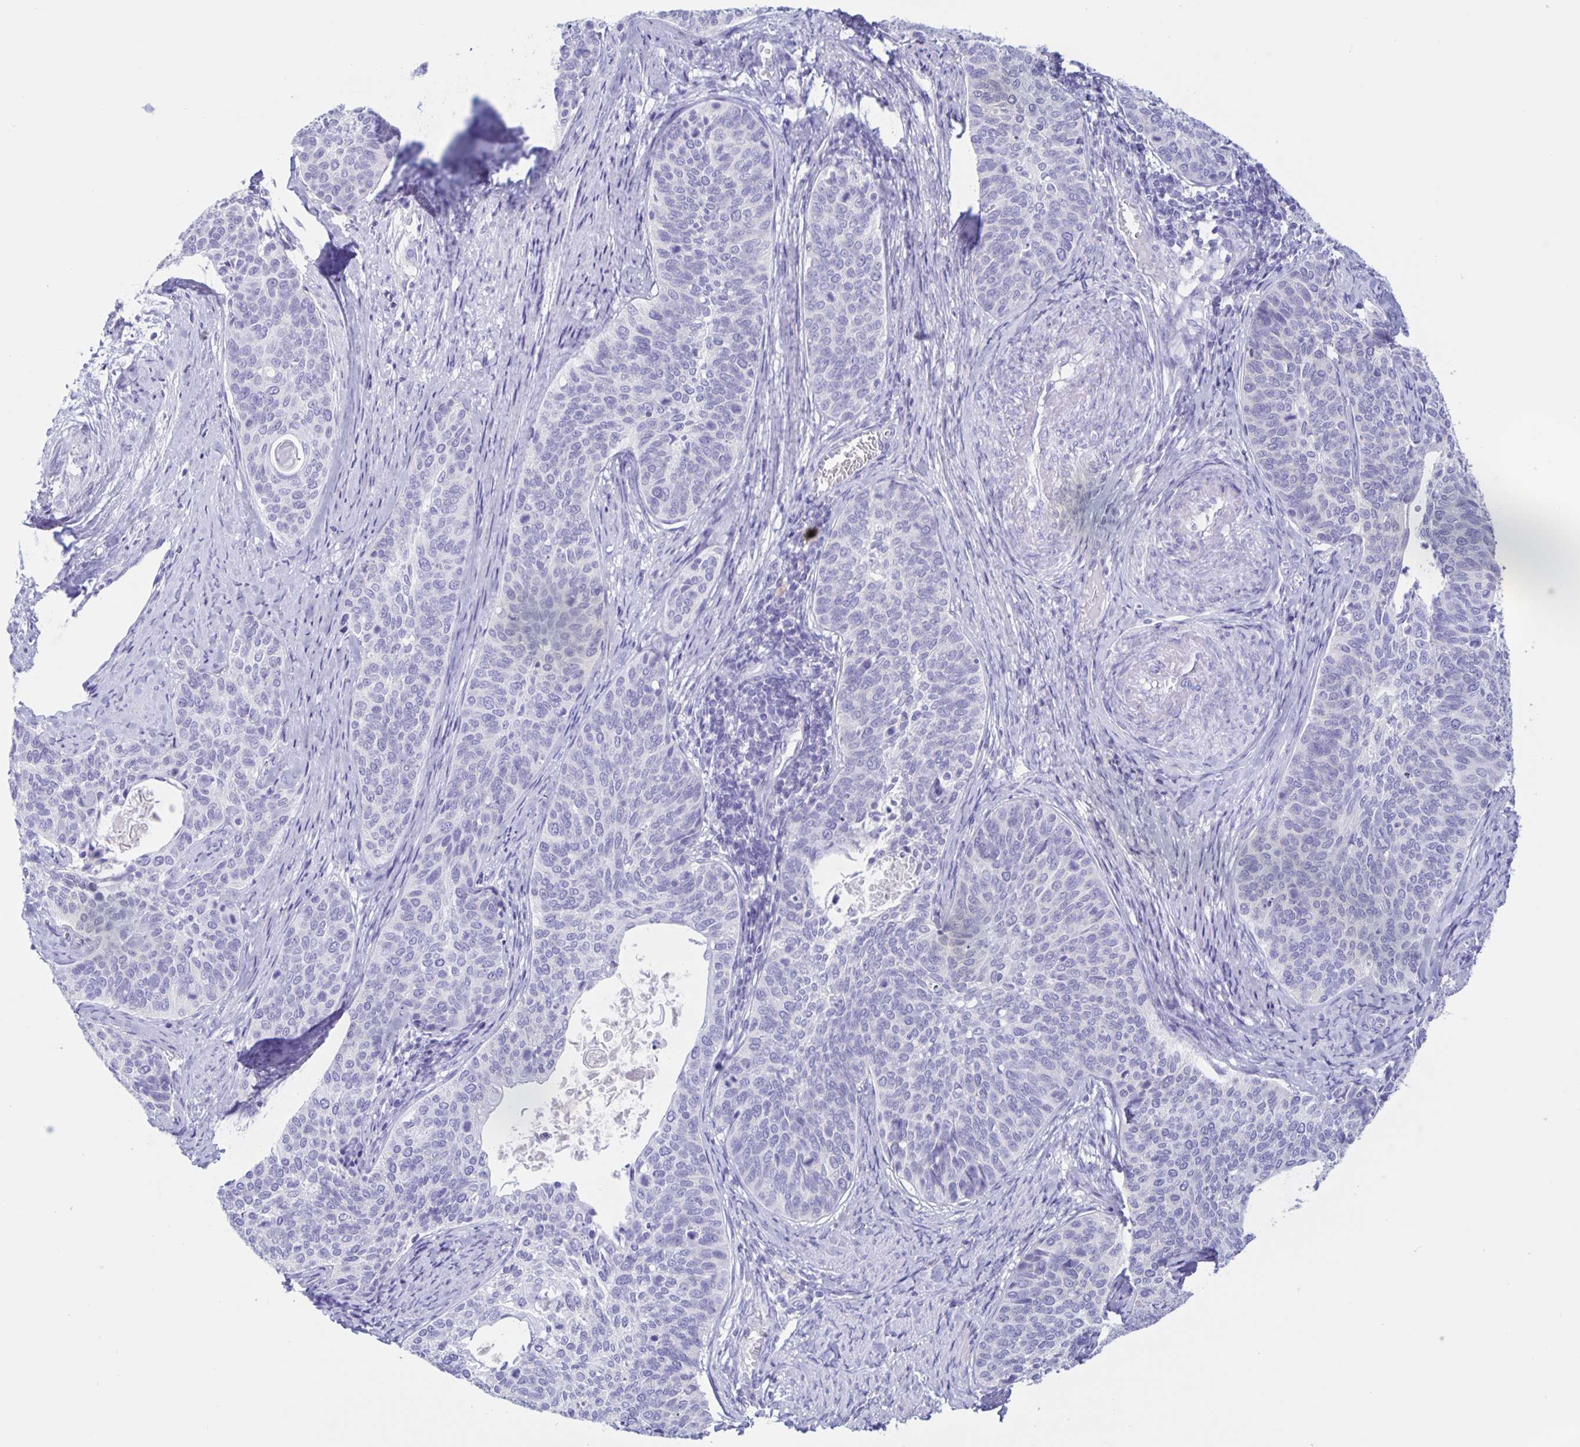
{"staining": {"intensity": "negative", "quantity": "none", "location": "none"}, "tissue": "cervical cancer", "cell_type": "Tumor cells", "image_type": "cancer", "snomed": [{"axis": "morphology", "description": "Squamous cell carcinoma, NOS"}, {"axis": "topography", "description": "Cervix"}], "caption": "Protein analysis of squamous cell carcinoma (cervical) demonstrates no significant staining in tumor cells. The staining is performed using DAB brown chromogen with nuclei counter-stained in using hematoxylin.", "gene": "DMBT1", "patient": {"sex": "female", "age": 69}}